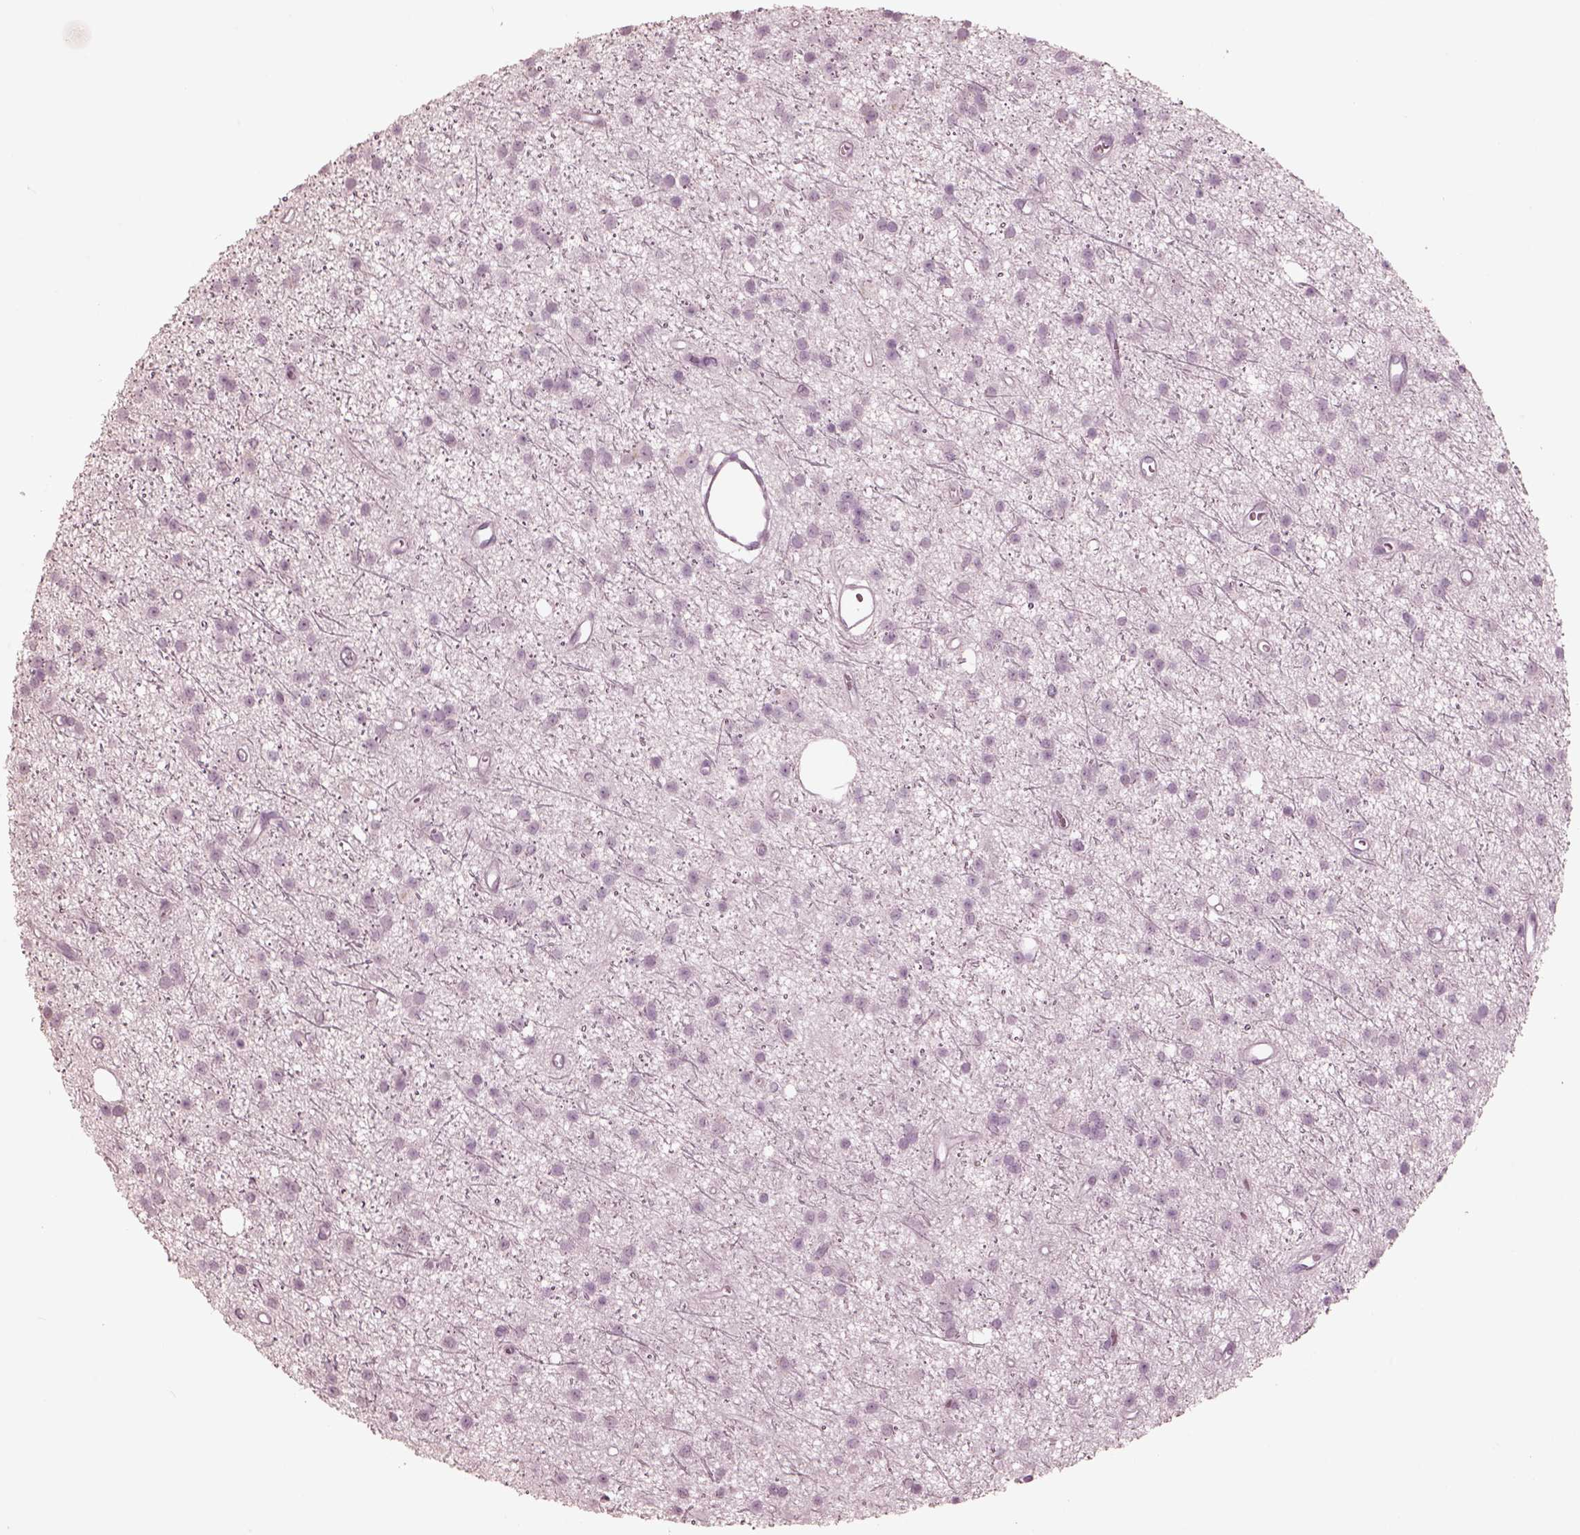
{"staining": {"intensity": "negative", "quantity": "none", "location": "none"}, "tissue": "glioma", "cell_type": "Tumor cells", "image_type": "cancer", "snomed": [{"axis": "morphology", "description": "Glioma, malignant, Low grade"}, {"axis": "topography", "description": "Brain"}], "caption": "Immunohistochemistry (IHC) of human glioma displays no positivity in tumor cells.", "gene": "PDCD1", "patient": {"sex": "male", "age": 27}}